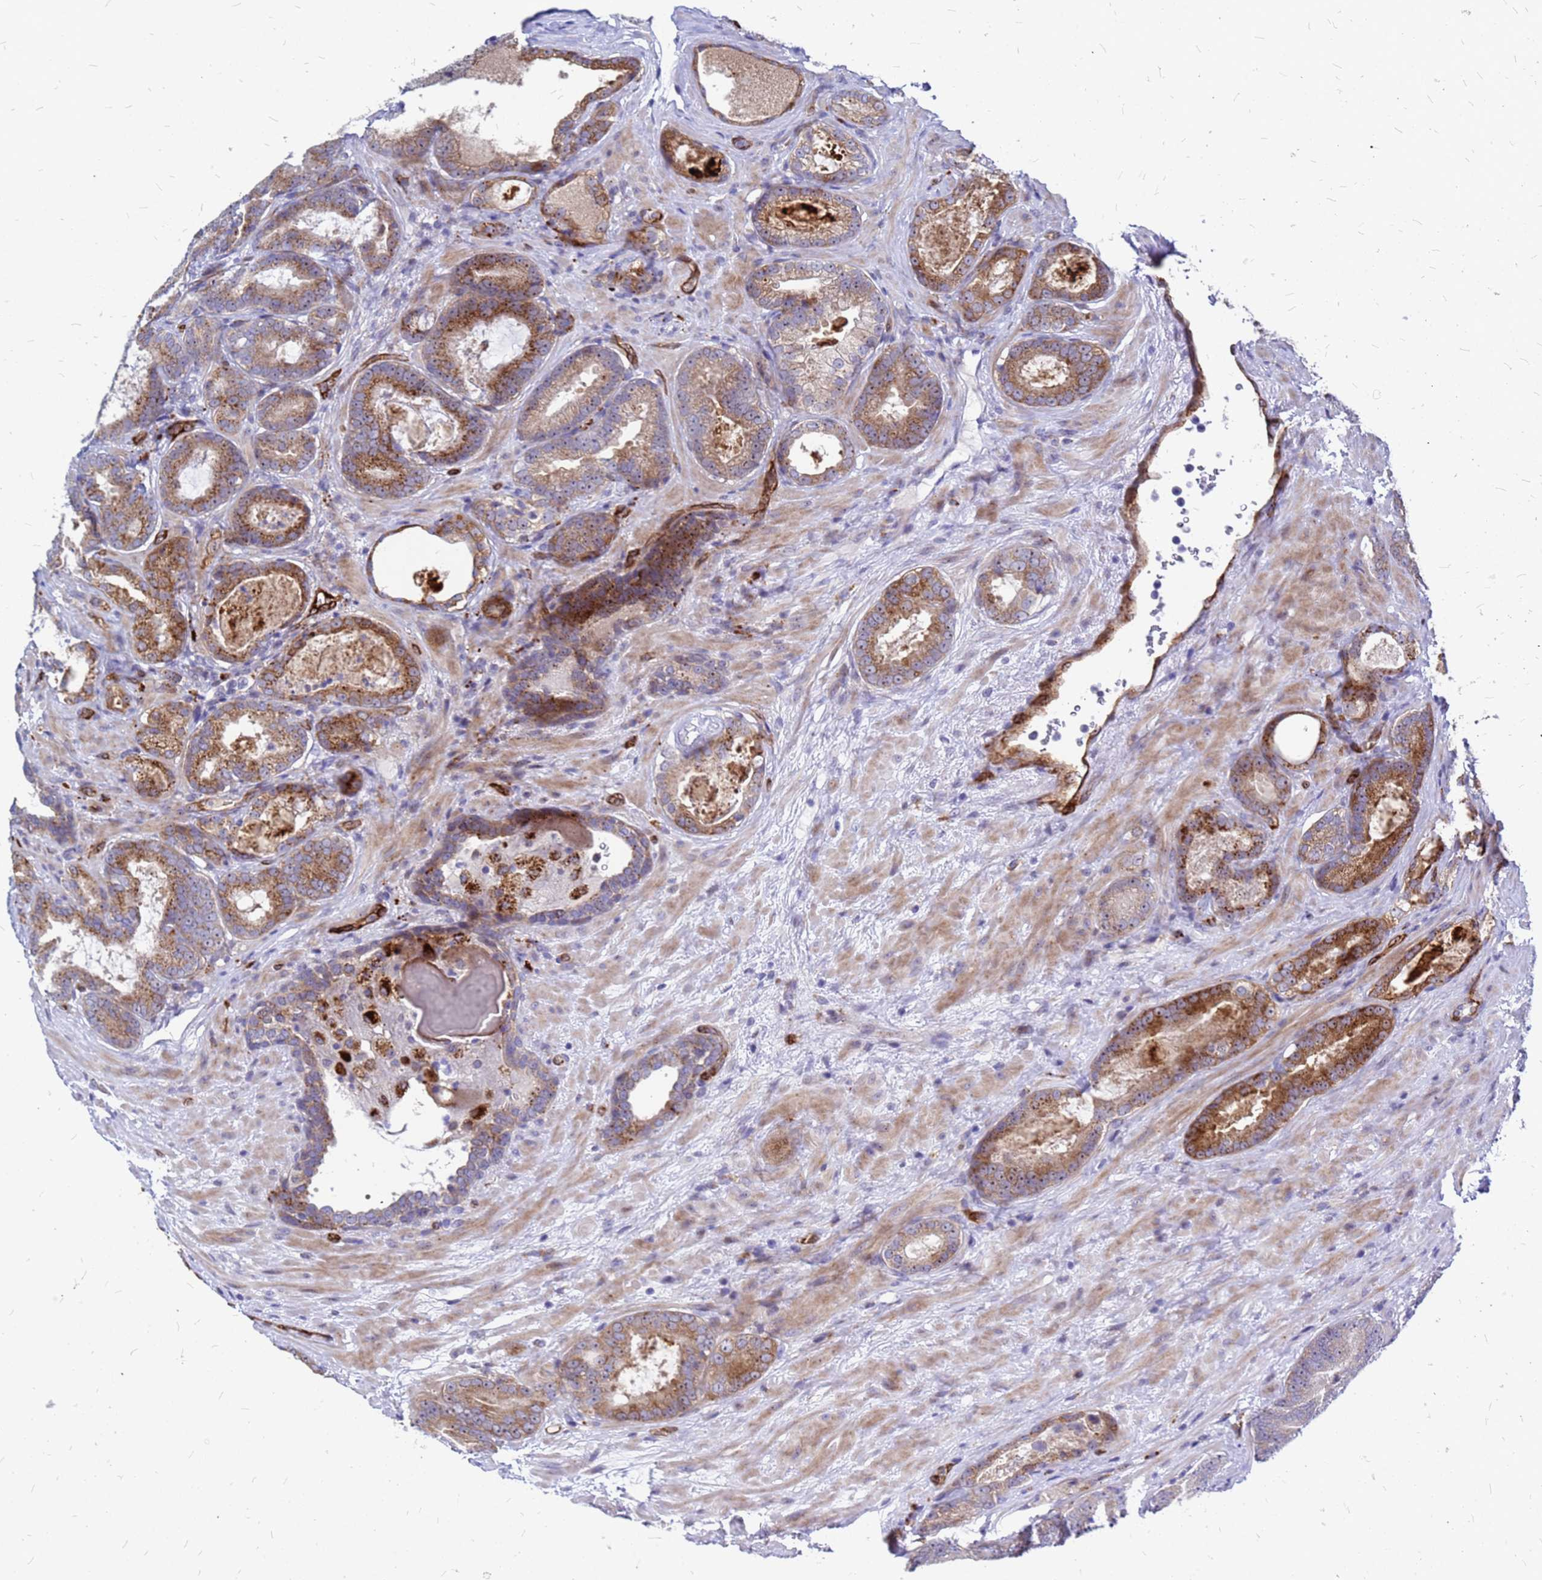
{"staining": {"intensity": "strong", "quantity": "25%-75%", "location": "cytoplasmic/membranous"}, "tissue": "prostate cancer", "cell_type": "Tumor cells", "image_type": "cancer", "snomed": [{"axis": "morphology", "description": "Adenocarcinoma, High grade"}, {"axis": "topography", "description": "Prostate"}], "caption": "This micrograph reveals immunohistochemistry staining of prostate adenocarcinoma (high-grade), with high strong cytoplasmic/membranous staining in approximately 25%-75% of tumor cells.", "gene": "NOSTRIN", "patient": {"sex": "male", "age": 66}}